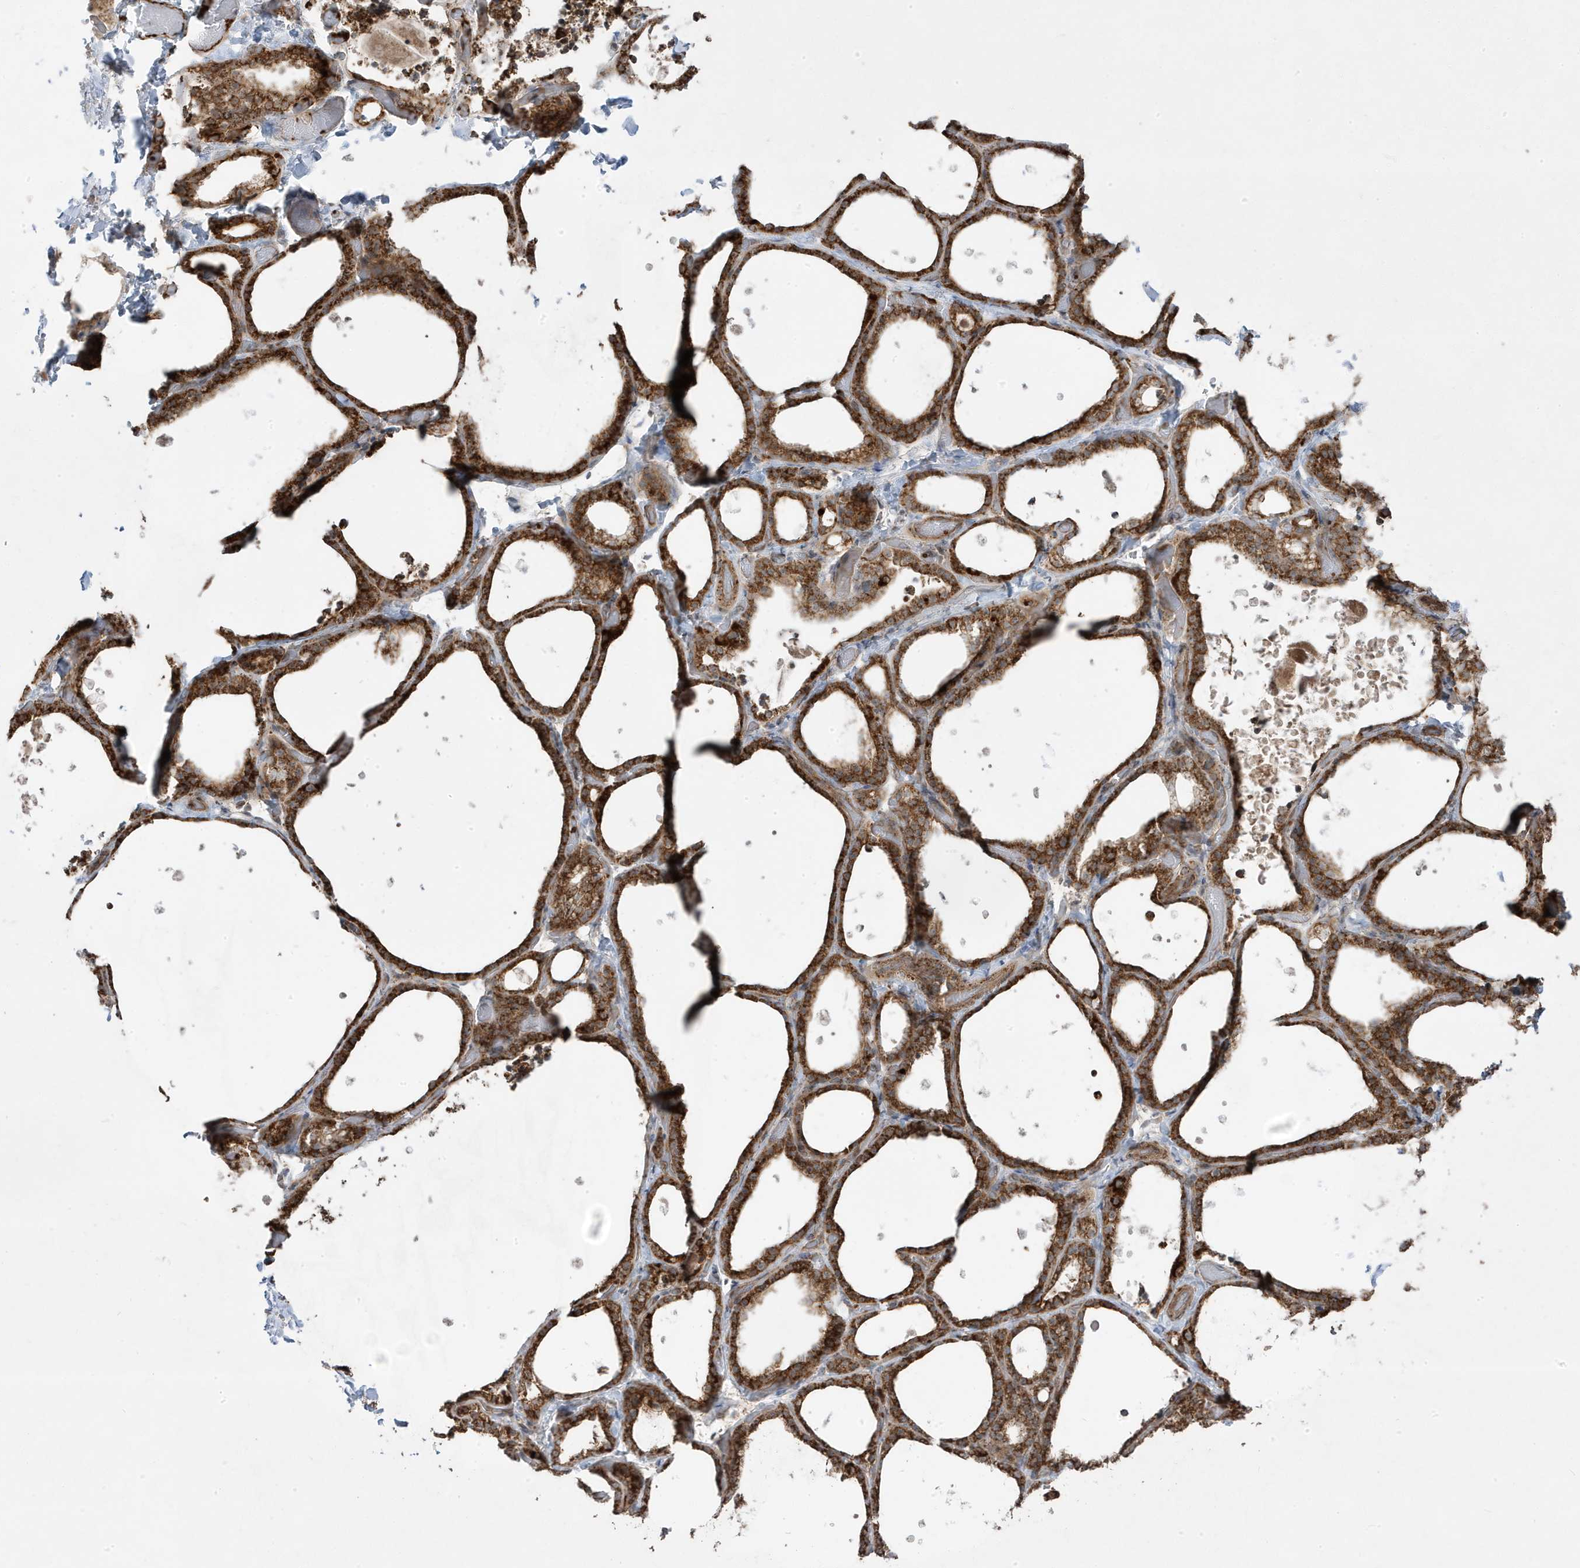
{"staining": {"intensity": "strong", "quantity": ">75%", "location": "cytoplasmic/membranous"}, "tissue": "thyroid gland", "cell_type": "Glandular cells", "image_type": "normal", "snomed": [{"axis": "morphology", "description": "Normal tissue, NOS"}, {"axis": "topography", "description": "Thyroid gland"}], "caption": "IHC staining of normal thyroid gland, which exhibits high levels of strong cytoplasmic/membranous staining in approximately >75% of glandular cells indicating strong cytoplasmic/membranous protein staining. The staining was performed using DAB (brown) for protein detection and nuclei were counterstained in hematoxylin (blue).", "gene": "CLUAP1", "patient": {"sex": "female", "age": 44}}